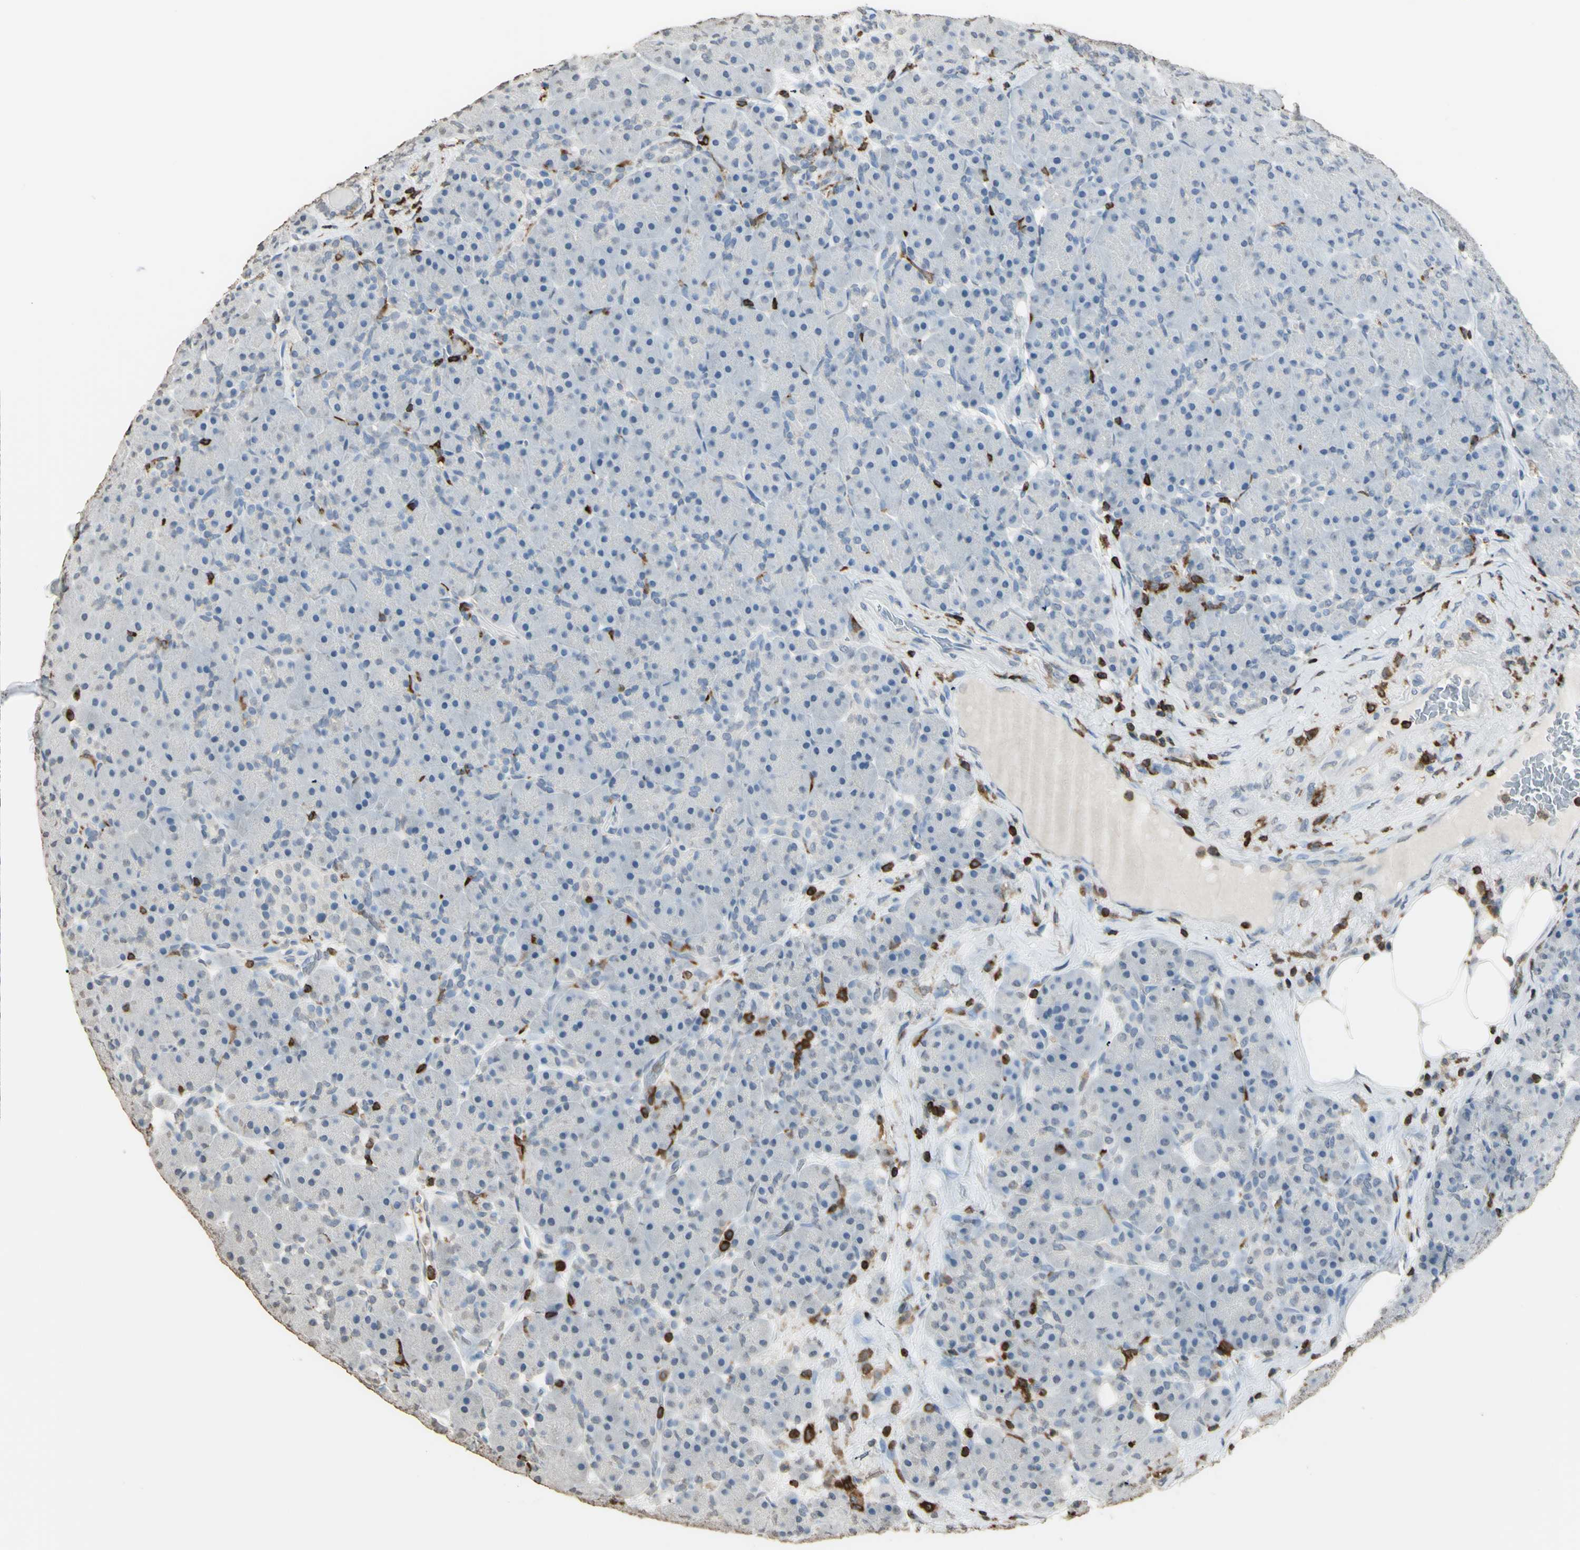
{"staining": {"intensity": "negative", "quantity": "none", "location": "none"}, "tissue": "pancreas", "cell_type": "Exocrine glandular cells", "image_type": "normal", "snomed": [{"axis": "morphology", "description": "Normal tissue, NOS"}, {"axis": "topography", "description": "Pancreas"}], "caption": "An IHC micrograph of normal pancreas is shown. There is no staining in exocrine glandular cells of pancreas.", "gene": "PSTPIP1", "patient": {"sex": "male", "age": 66}}